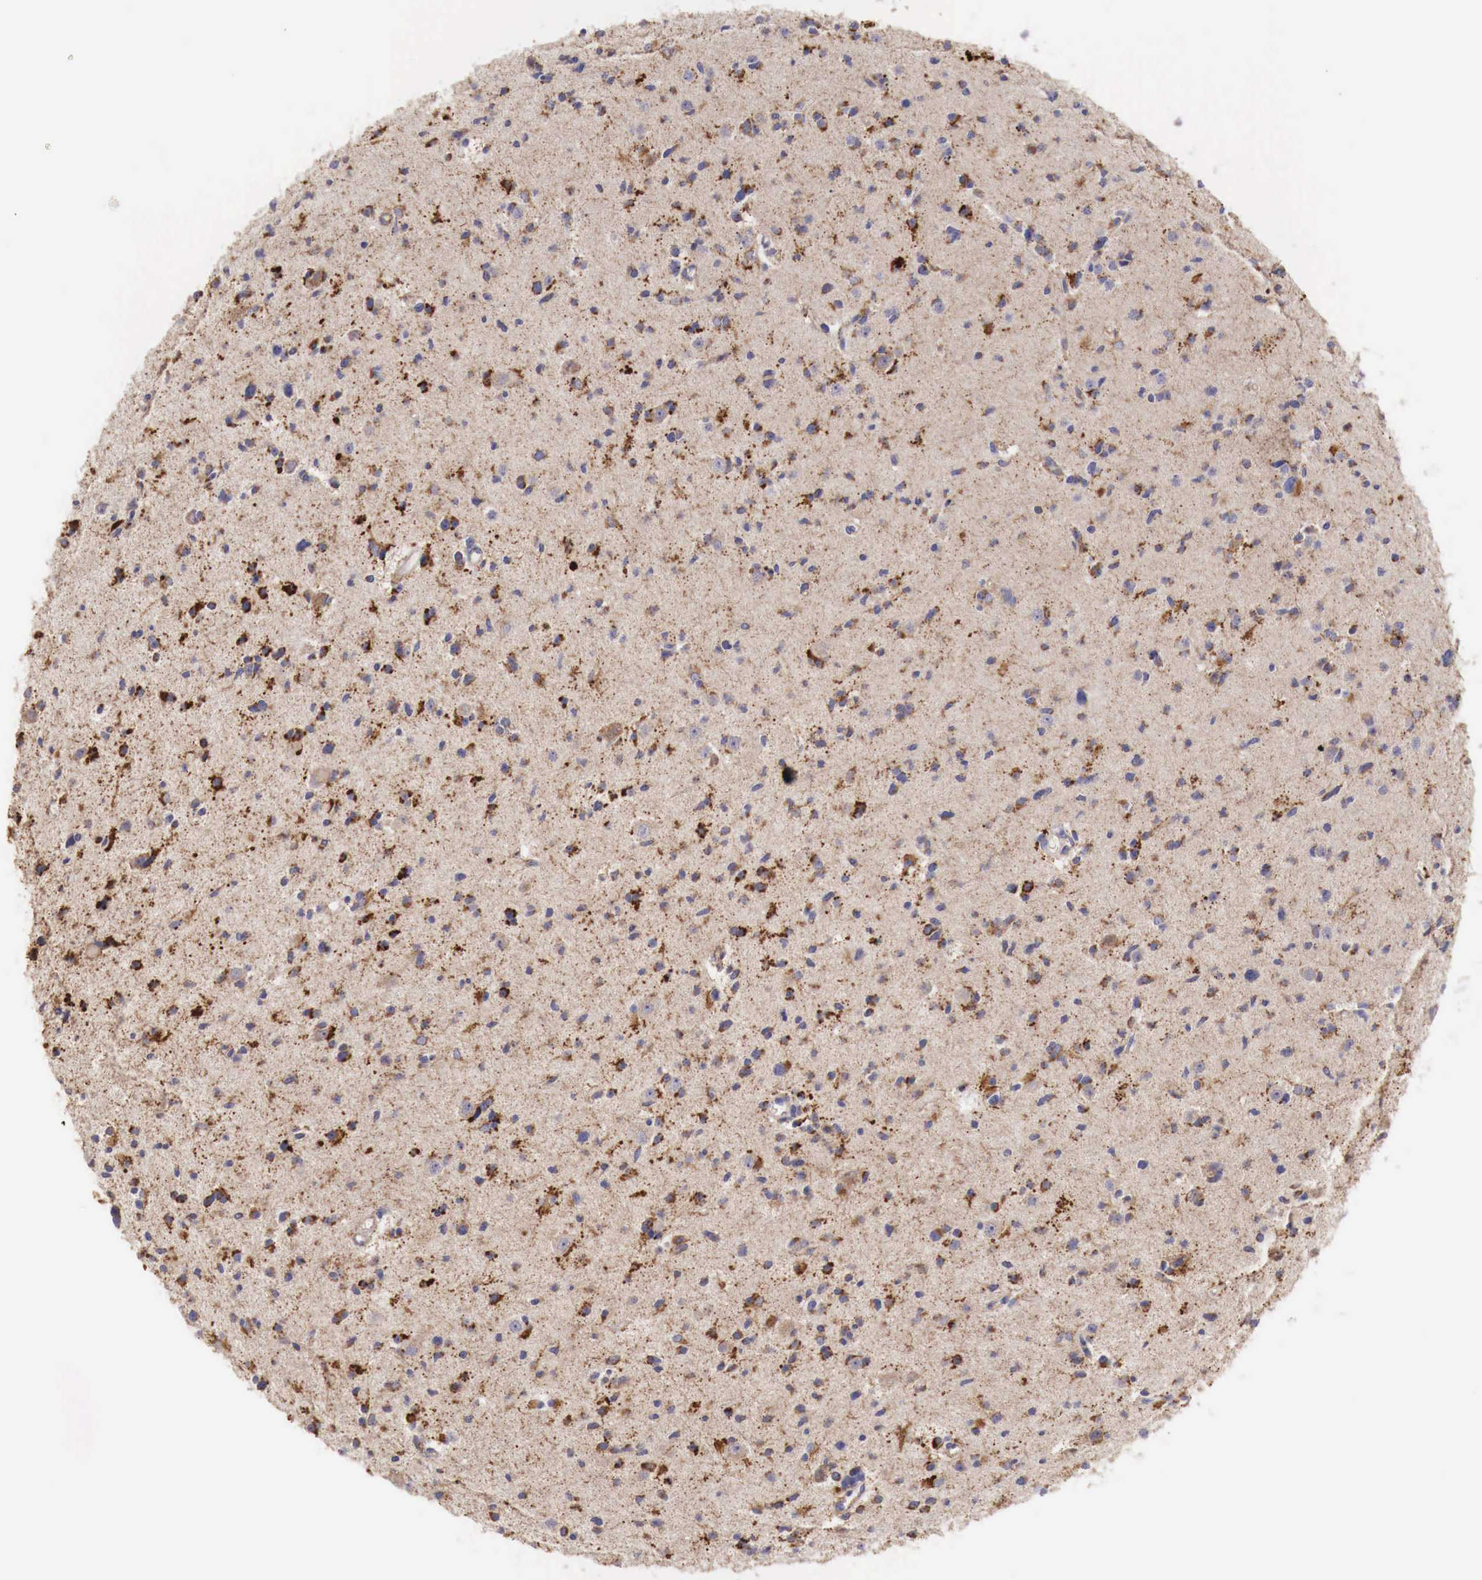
{"staining": {"intensity": "moderate", "quantity": "25%-75%", "location": "cytoplasmic/membranous"}, "tissue": "glioma", "cell_type": "Tumor cells", "image_type": "cancer", "snomed": [{"axis": "morphology", "description": "Glioma, malignant, Low grade"}, {"axis": "topography", "description": "Brain"}], "caption": "This histopathology image reveals glioma stained with IHC to label a protein in brown. The cytoplasmic/membranous of tumor cells show moderate positivity for the protein. Nuclei are counter-stained blue.", "gene": "XPNPEP3", "patient": {"sex": "female", "age": 46}}